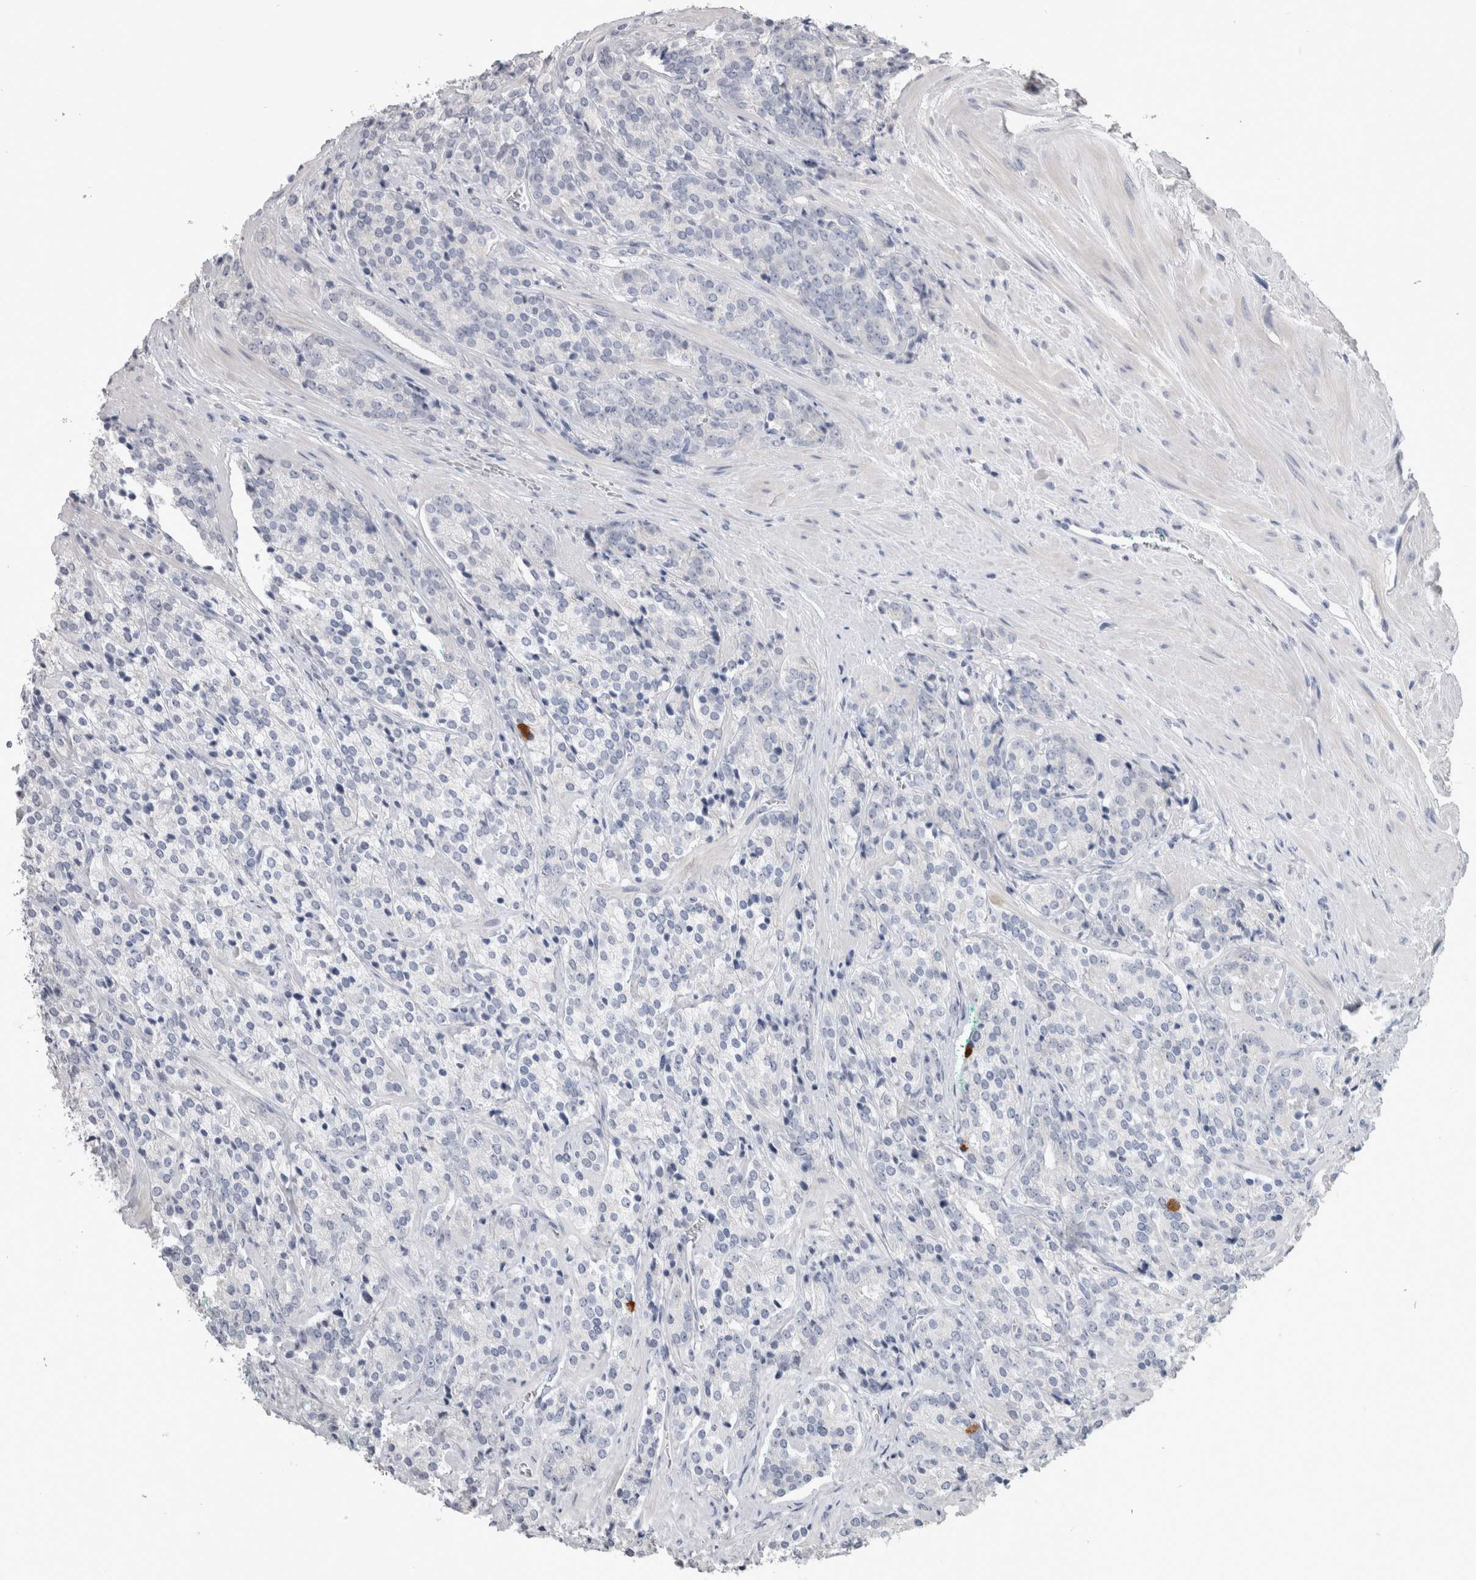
{"staining": {"intensity": "negative", "quantity": "none", "location": "none"}, "tissue": "prostate cancer", "cell_type": "Tumor cells", "image_type": "cancer", "snomed": [{"axis": "morphology", "description": "Adenocarcinoma, High grade"}, {"axis": "topography", "description": "Prostate"}], "caption": "Immunohistochemistry (IHC) histopathology image of neoplastic tissue: human adenocarcinoma (high-grade) (prostate) stained with DAB shows no significant protein positivity in tumor cells.", "gene": "ADAM2", "patient": {"sex": "male", "age": 71}}